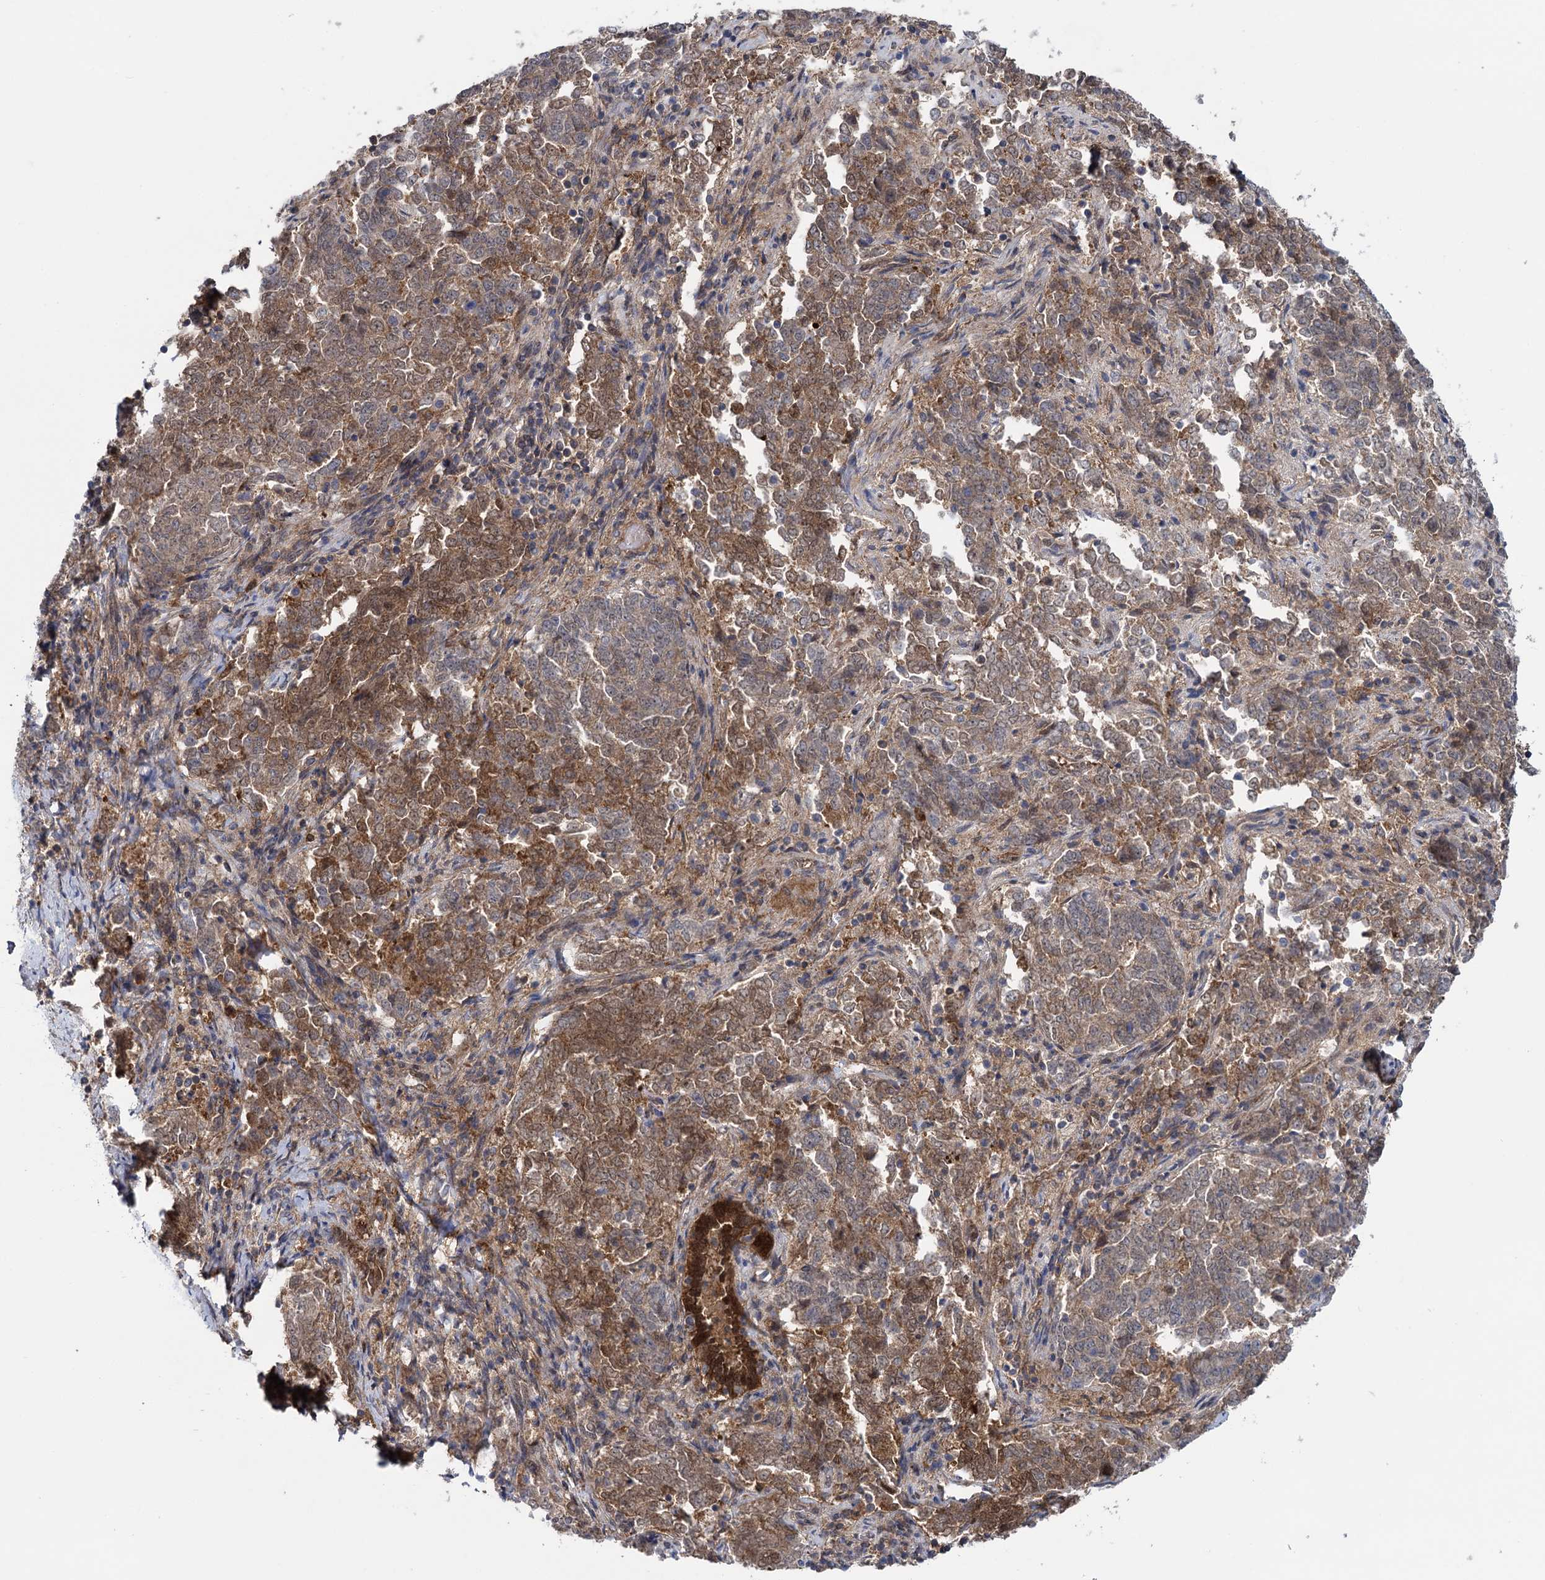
{"staining": {"intensity": "moderate", "quantity": ">75%", "location": "cytoplasmic/membranous"}, "tissue": "endometrial cancer", "cell_type": "Tumor cells", "image_type": "cancer", "snomed": [{"axis": "morphology", "description": "Adenocarcinoma, NOS"}, {"axis": "topography", "description": "Endometrium"}], "caption": "Human endometrial cancer stained with a brown dye reveals moderate cytoplasmic/membranous positive expression in approximately >75% of tumor cells.", "gene": "GLO1", "patient": {"sex": "female", "age": 80}}